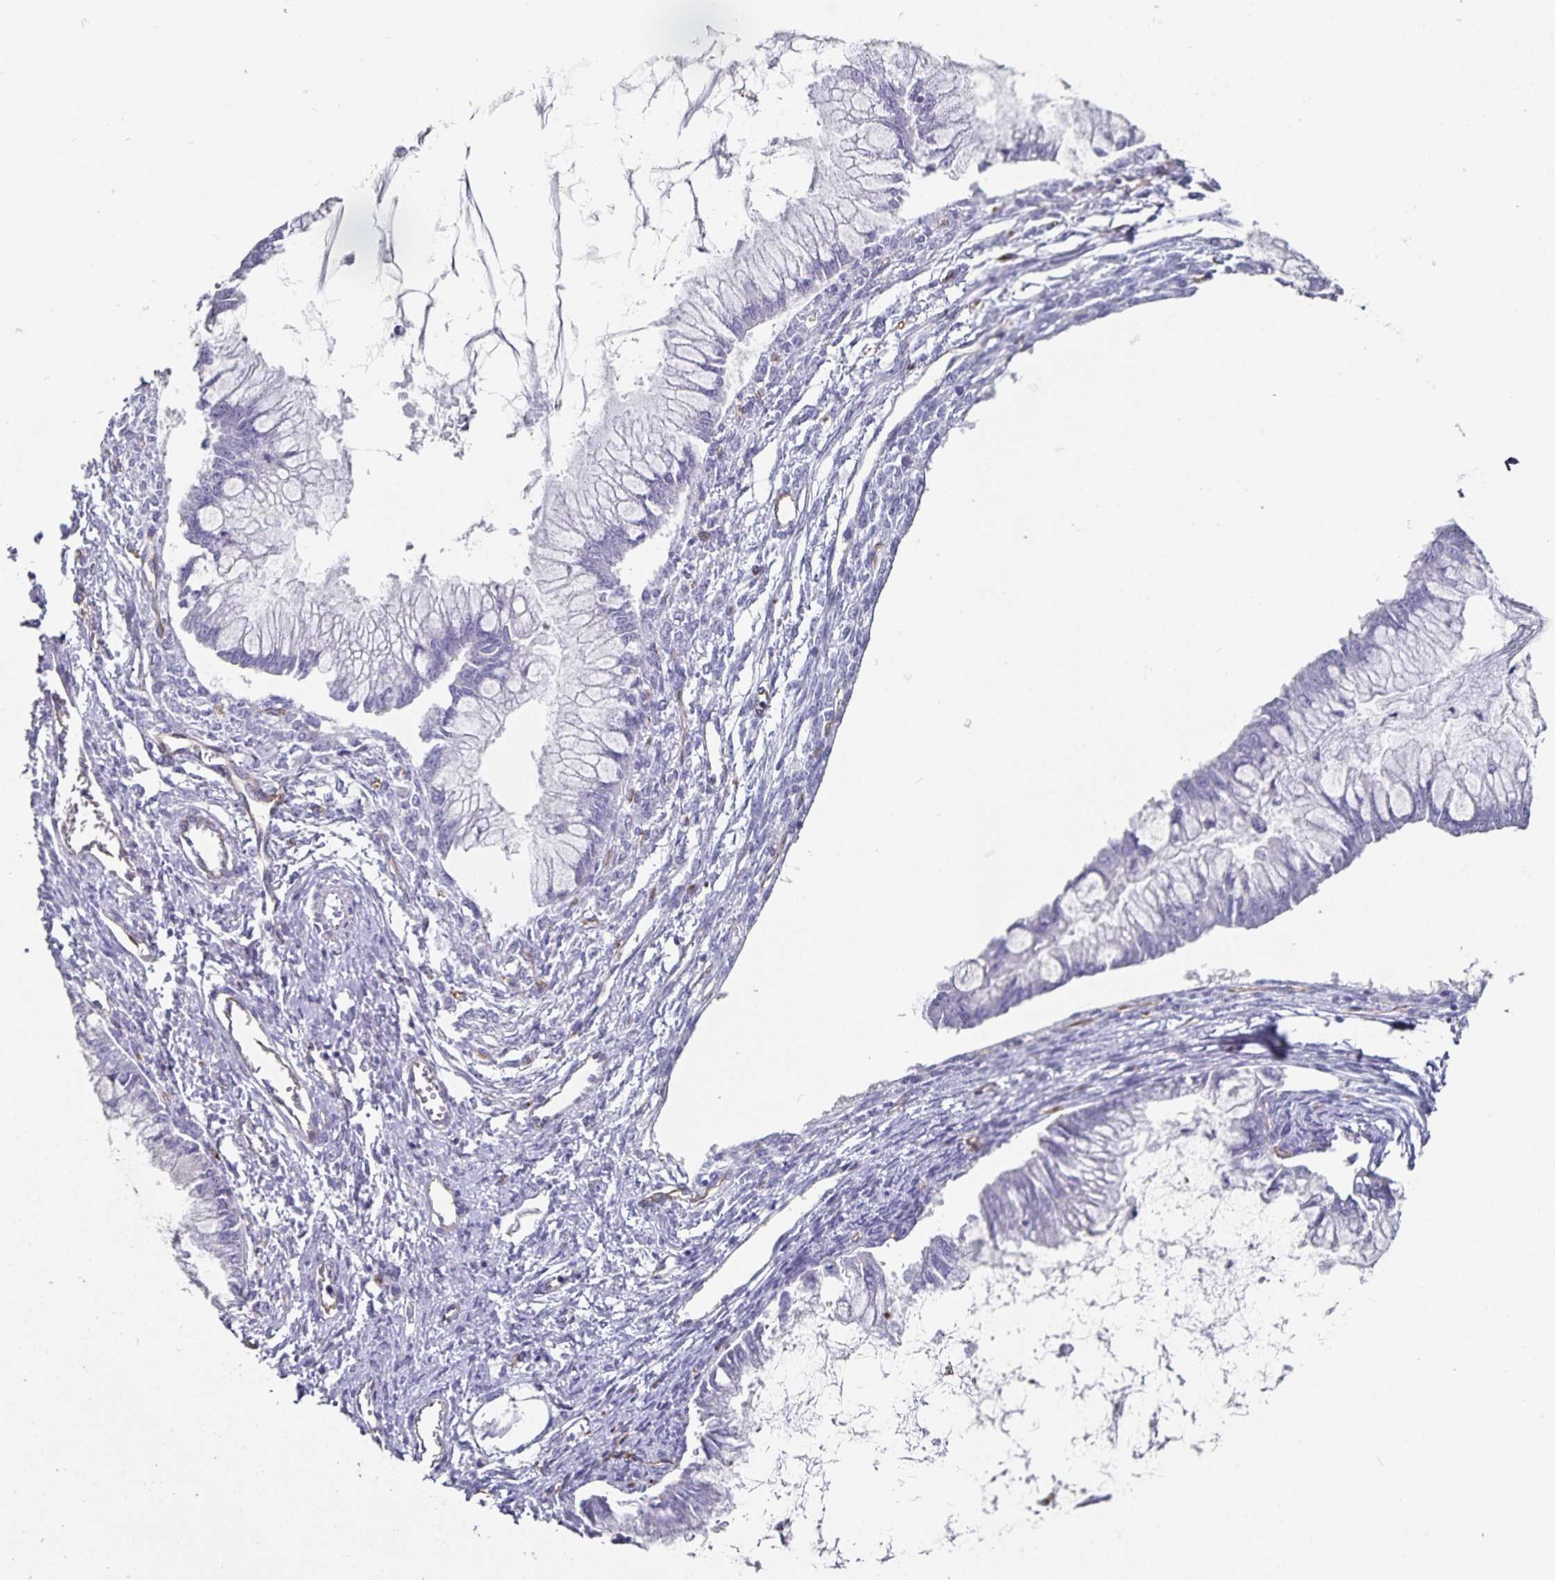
{"staining": {"intensity": "negative", "quantity": "none", "location": "none"}, "tissue": "ovarian cancer", "cell_type": "Tumor cells", "image_type": "cancer", "snomed": [{"axis": "morphology", "description": "Cystadenocarcinoma, mucinous, NOS"}, {"axis": "topography", "description": "Ovary"}], "caption": "Immunohistochemistry photomicrograph of neoplastic tissue: human ovarian cancer stained with DAB reveals no significant protein positivity in tumor cells.", "gene": "PODXL", "patient": {"sex": "female", "age": 34}}